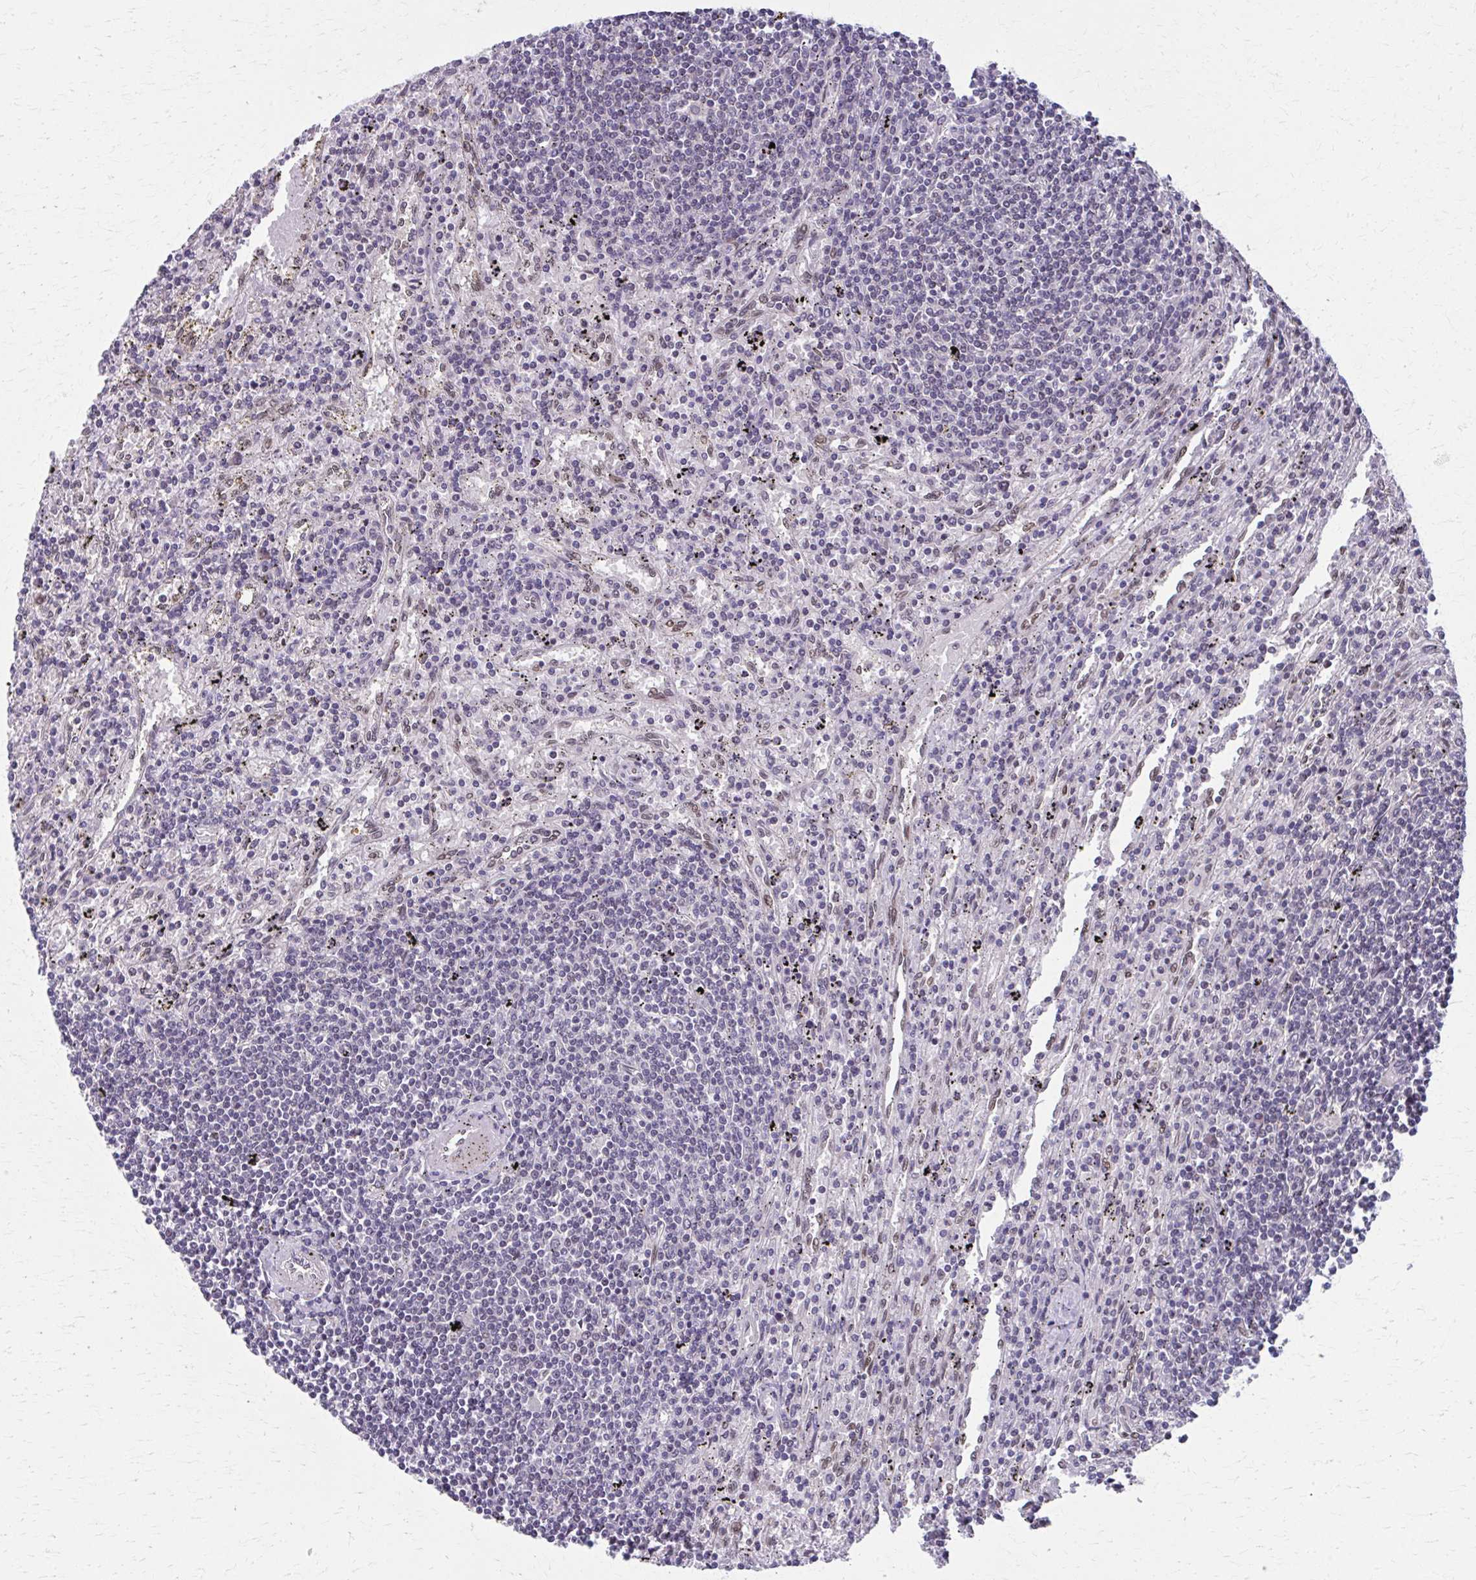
{"staining": {"intensity": "negative", "quantity": "none", "location": "none"}, "tissue": "lymphoma", "cell_type": "Tumor cells", "image_type": "cancer", "snomed": [{"axis": "morphology", "description": "Malignant lymphoma, non-Hodgkin's type, Low grade"}, {"axis": "topography", "description": "Spleen"}], "caption": "DAB (3,3'-diaminobenzidine) immunohistochemical staining of lymphoma shows no significant positivity in tumor cells.", "gene": "SETBP1", "patient": {"sex": "male", "age": 76}}